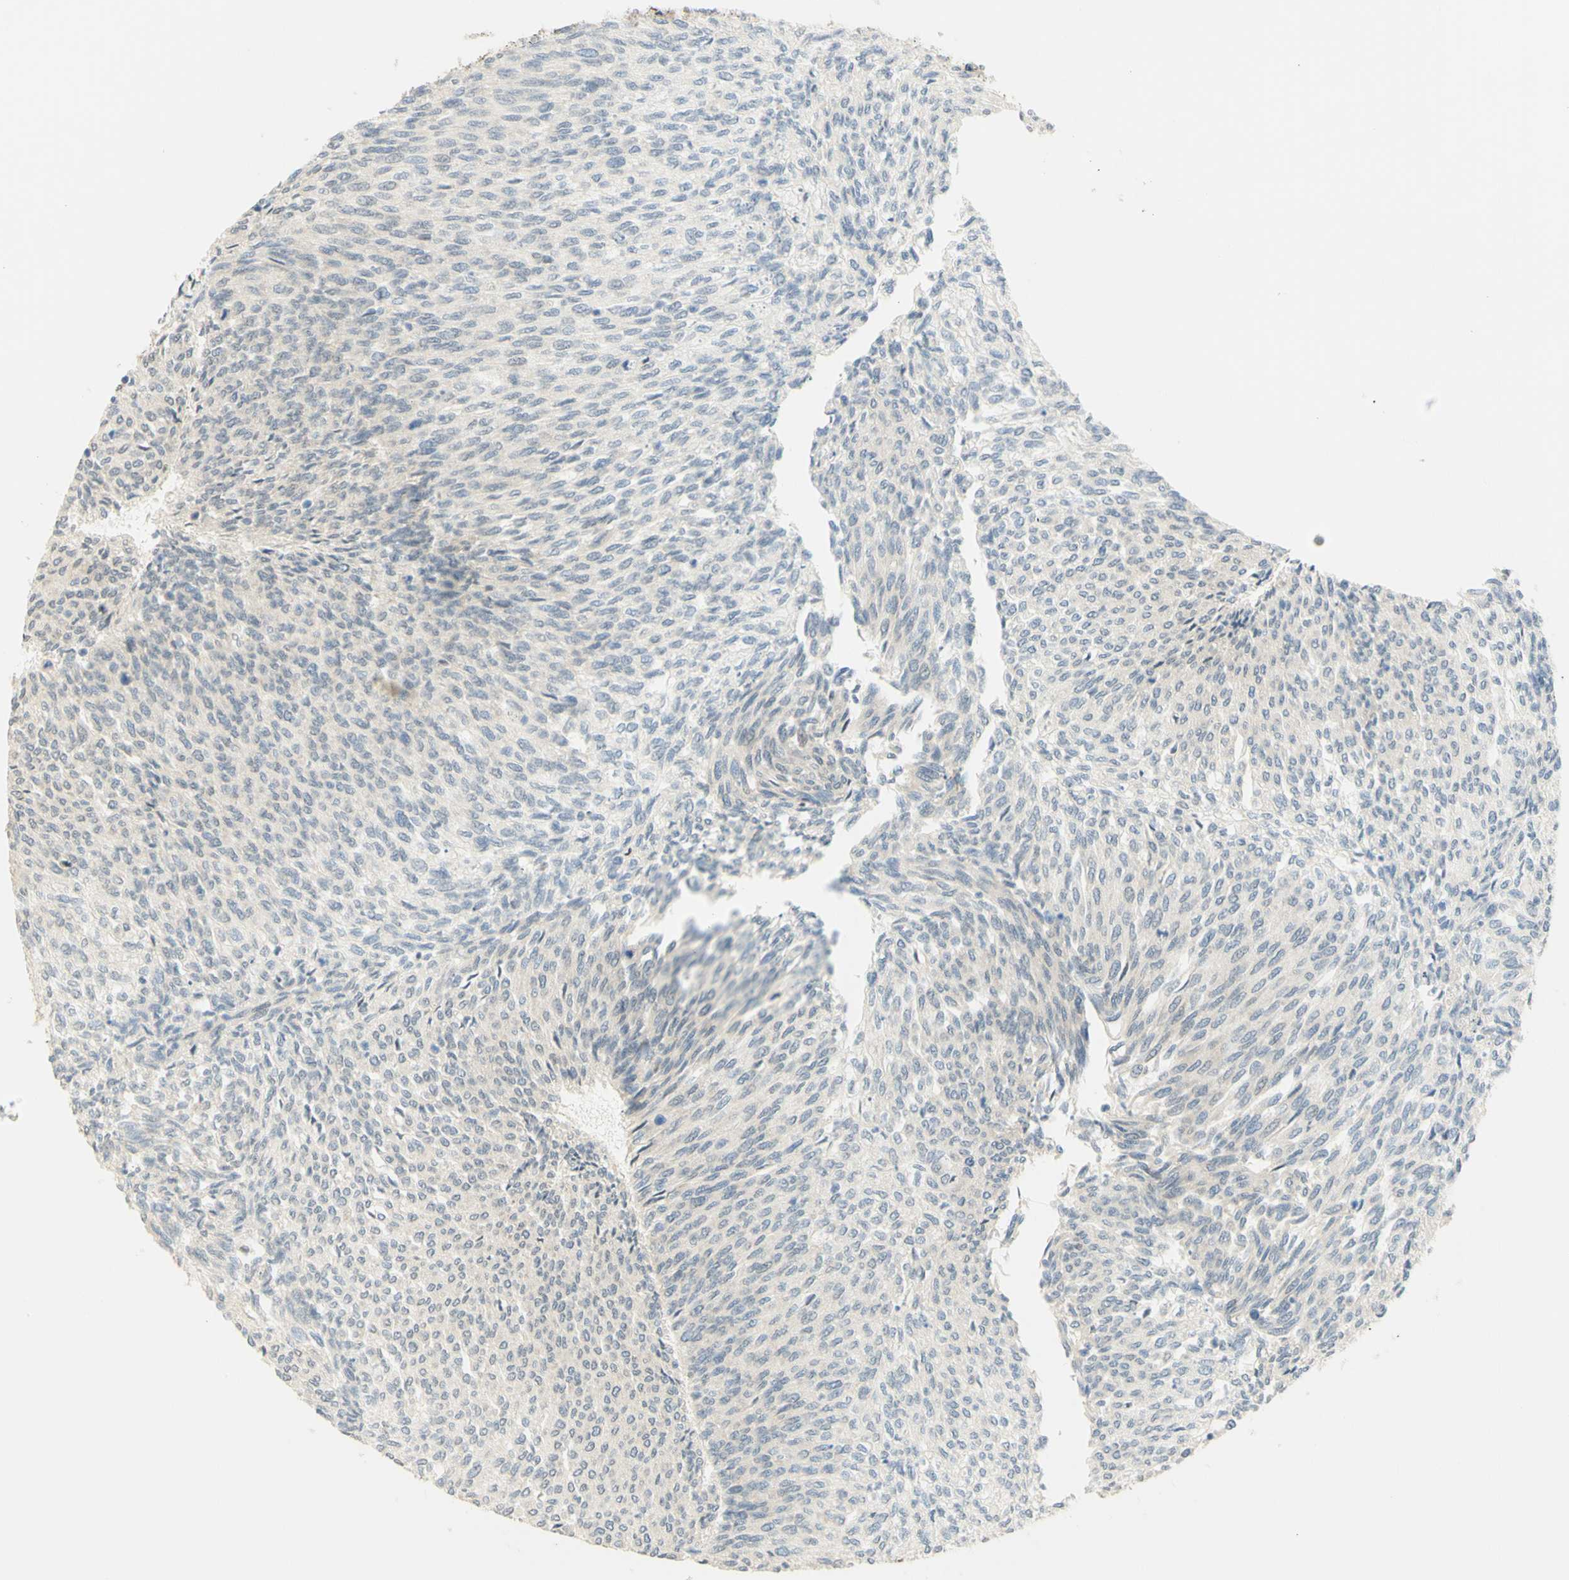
{"staining": {"intensity": "negative", "quantity": "none", "location": "none"}, "tissue": "urothelial cancer", "cell_type": "Tumor cells", "image_type": "cancer", "snomed": [{"axis": "morphology", "description": "Urothelial carcinoma, Low grade"}, {"axis": "topography", "description": "Urinary bladder"}], "caption": "This micrograph is of urothelial carcinoma (low-grade) stained with immunohistochemistry to label a protein in brown with the nuclei are counter-stained blue. There is no positivity in tumor cells.", "gene": "DDX1", "patient": {"sex": "female", "age": 79}}